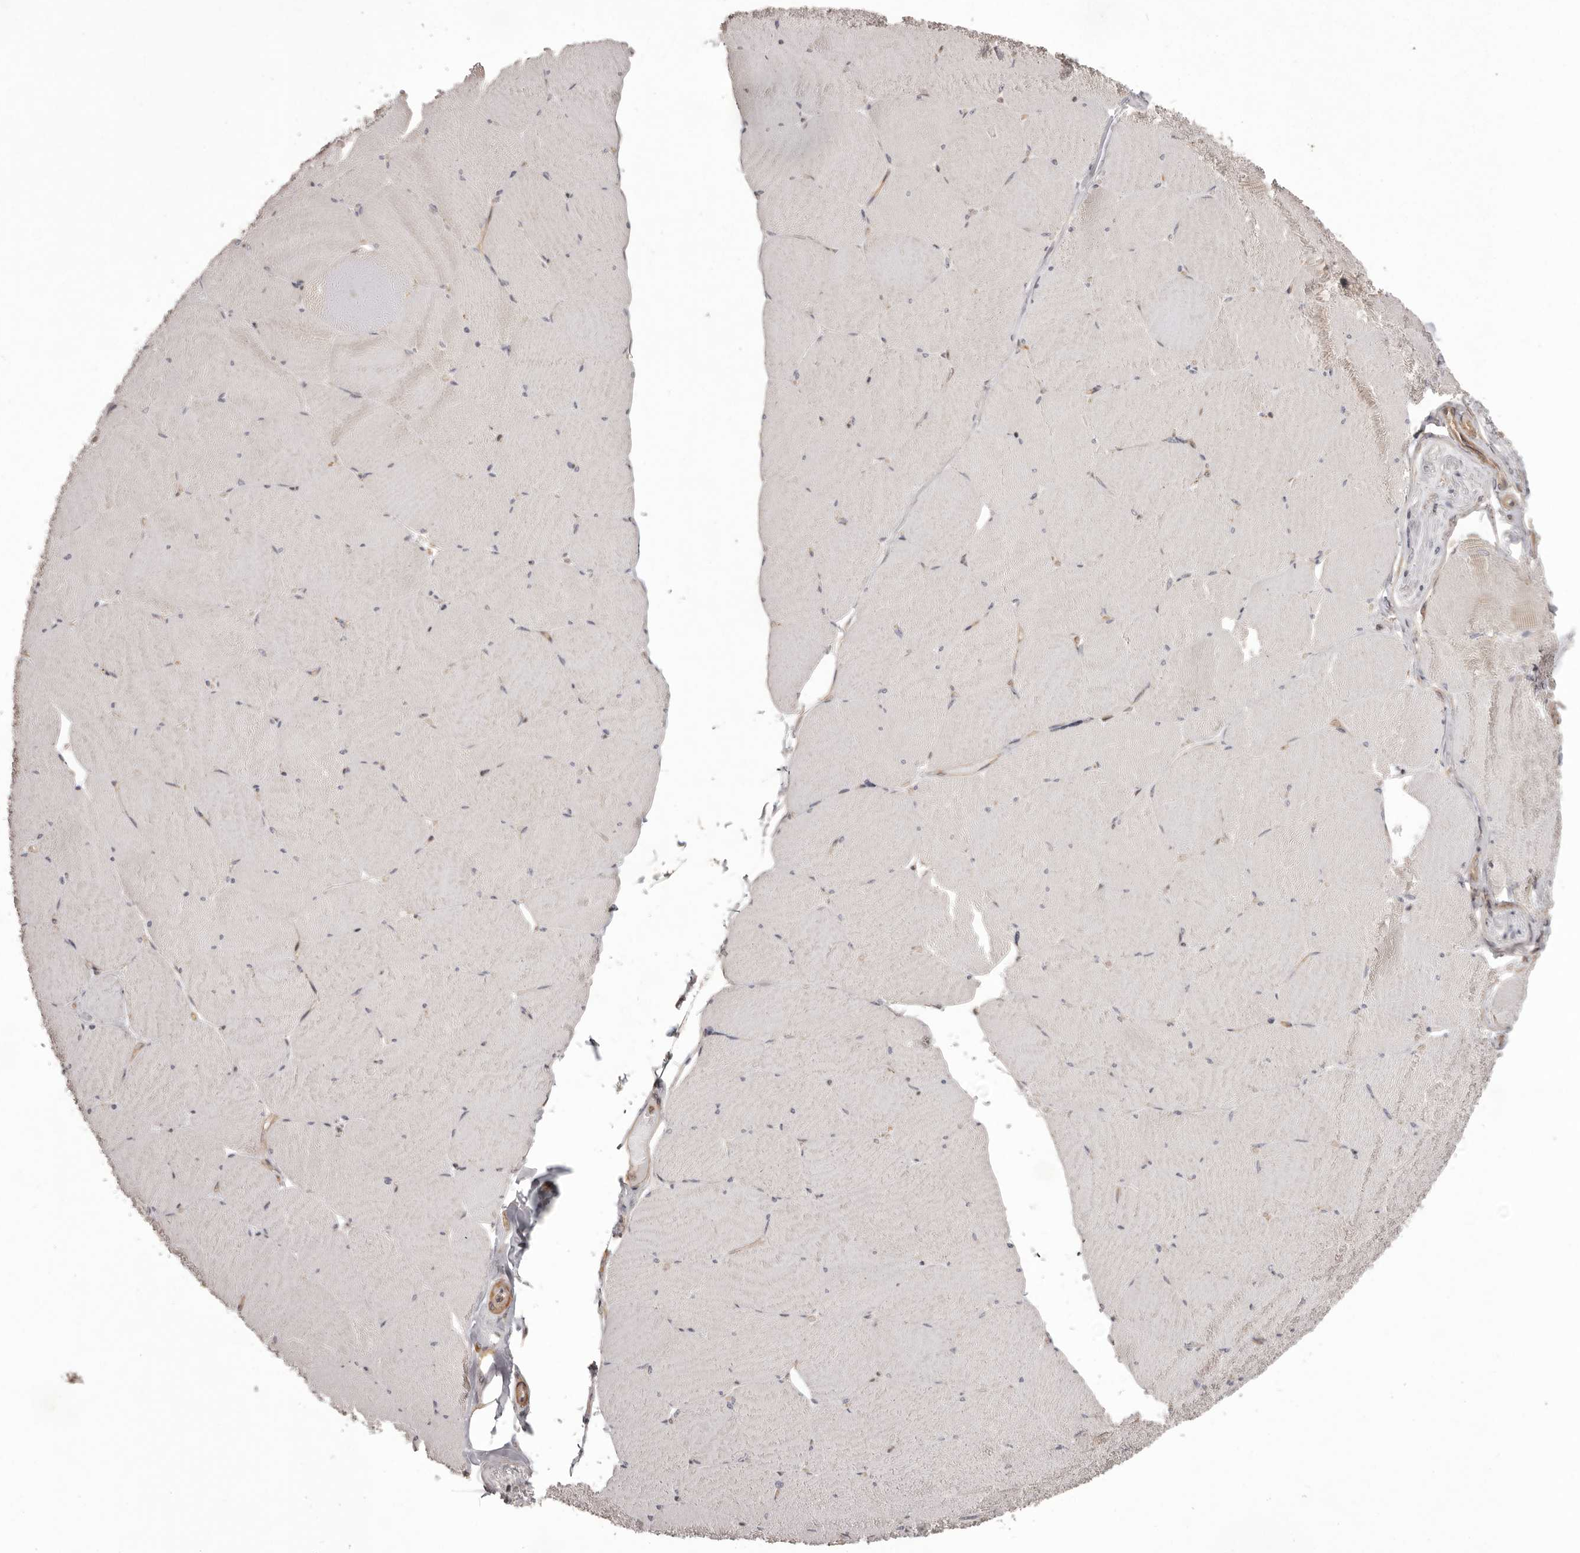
{"staining": {"intensity": "weak", "quantity": "25%-75%", "location": "cytoplasmic/membranous"}, "tissue": "skeletal muscle", "cell_type": "Myocytes", "image_type": "normal", "snomed": [{"axis": "morphology", "description": "Normal tissue, NOS"}, {"axis": "topography", "description": "Skeletal muscle"}, {"axis": "topography", "description": "Head-Neck"}], "caption": "Immunohistochemistry (IHC) of benign skeletal muscle exhibits low levels of weak cytoplasmic/membranous positivity in about 25%-75% of myocytes.", "gene": "NFKBIA", "patient": {"sex": "male", "age": 66}}